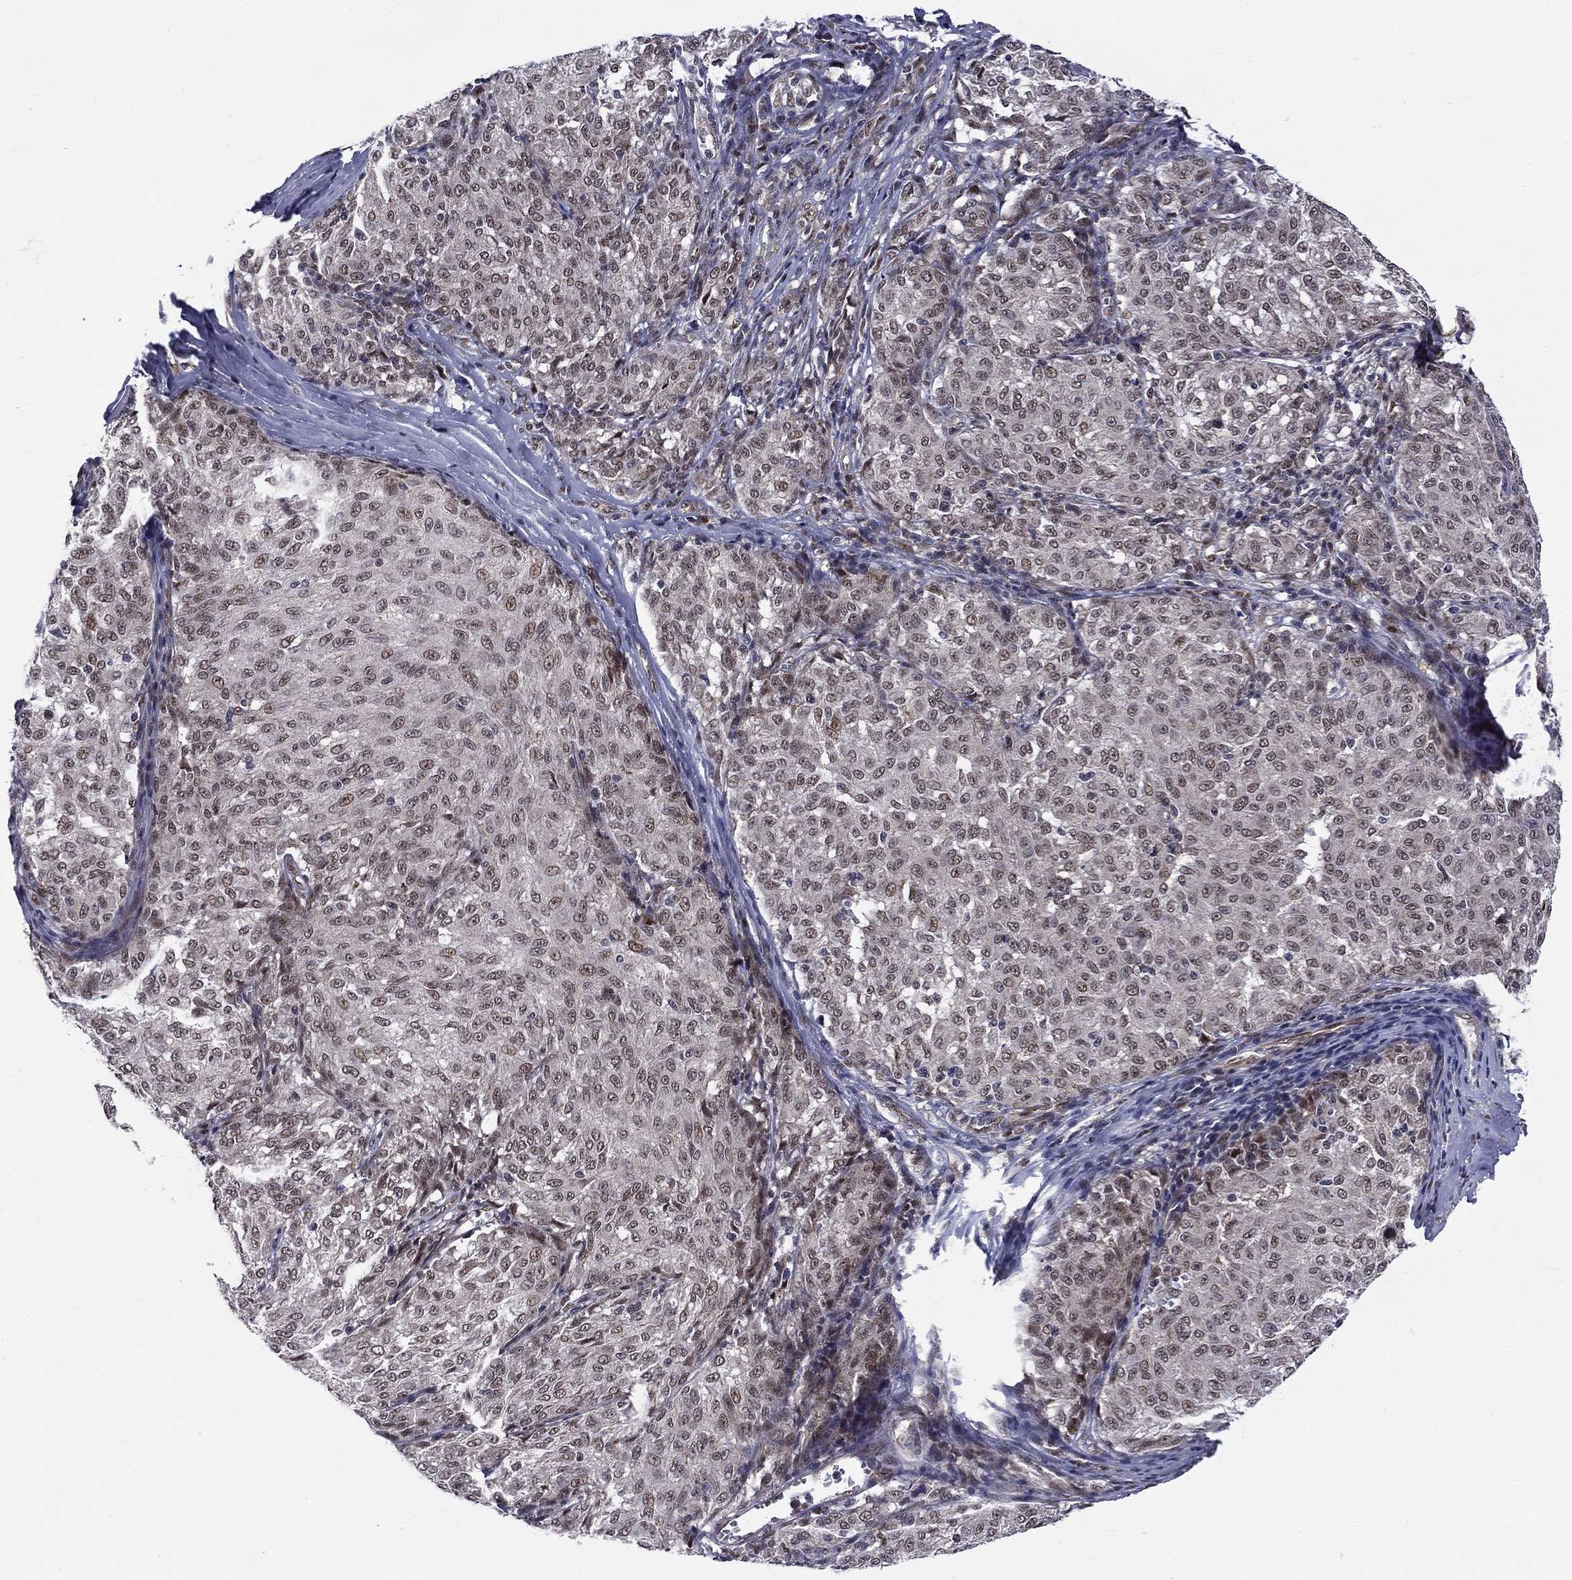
{"staining": {"intensity": "negative", "quantity": "none", "location": "none"}, "tissue": "melanoma", "cell_type": "Tumor cells", "image_type": "cancer", "snomed": [{"axis": "morphology", "description": "Malignant melanoma, NOS"}, {"axis": "topography", "description": "Skin"}], "caption": "The histopathology image exhibits no staining of tumor cells in melanoma.", "gene": "KPNA3", "patient": {"sex": "female", "age": 72}}